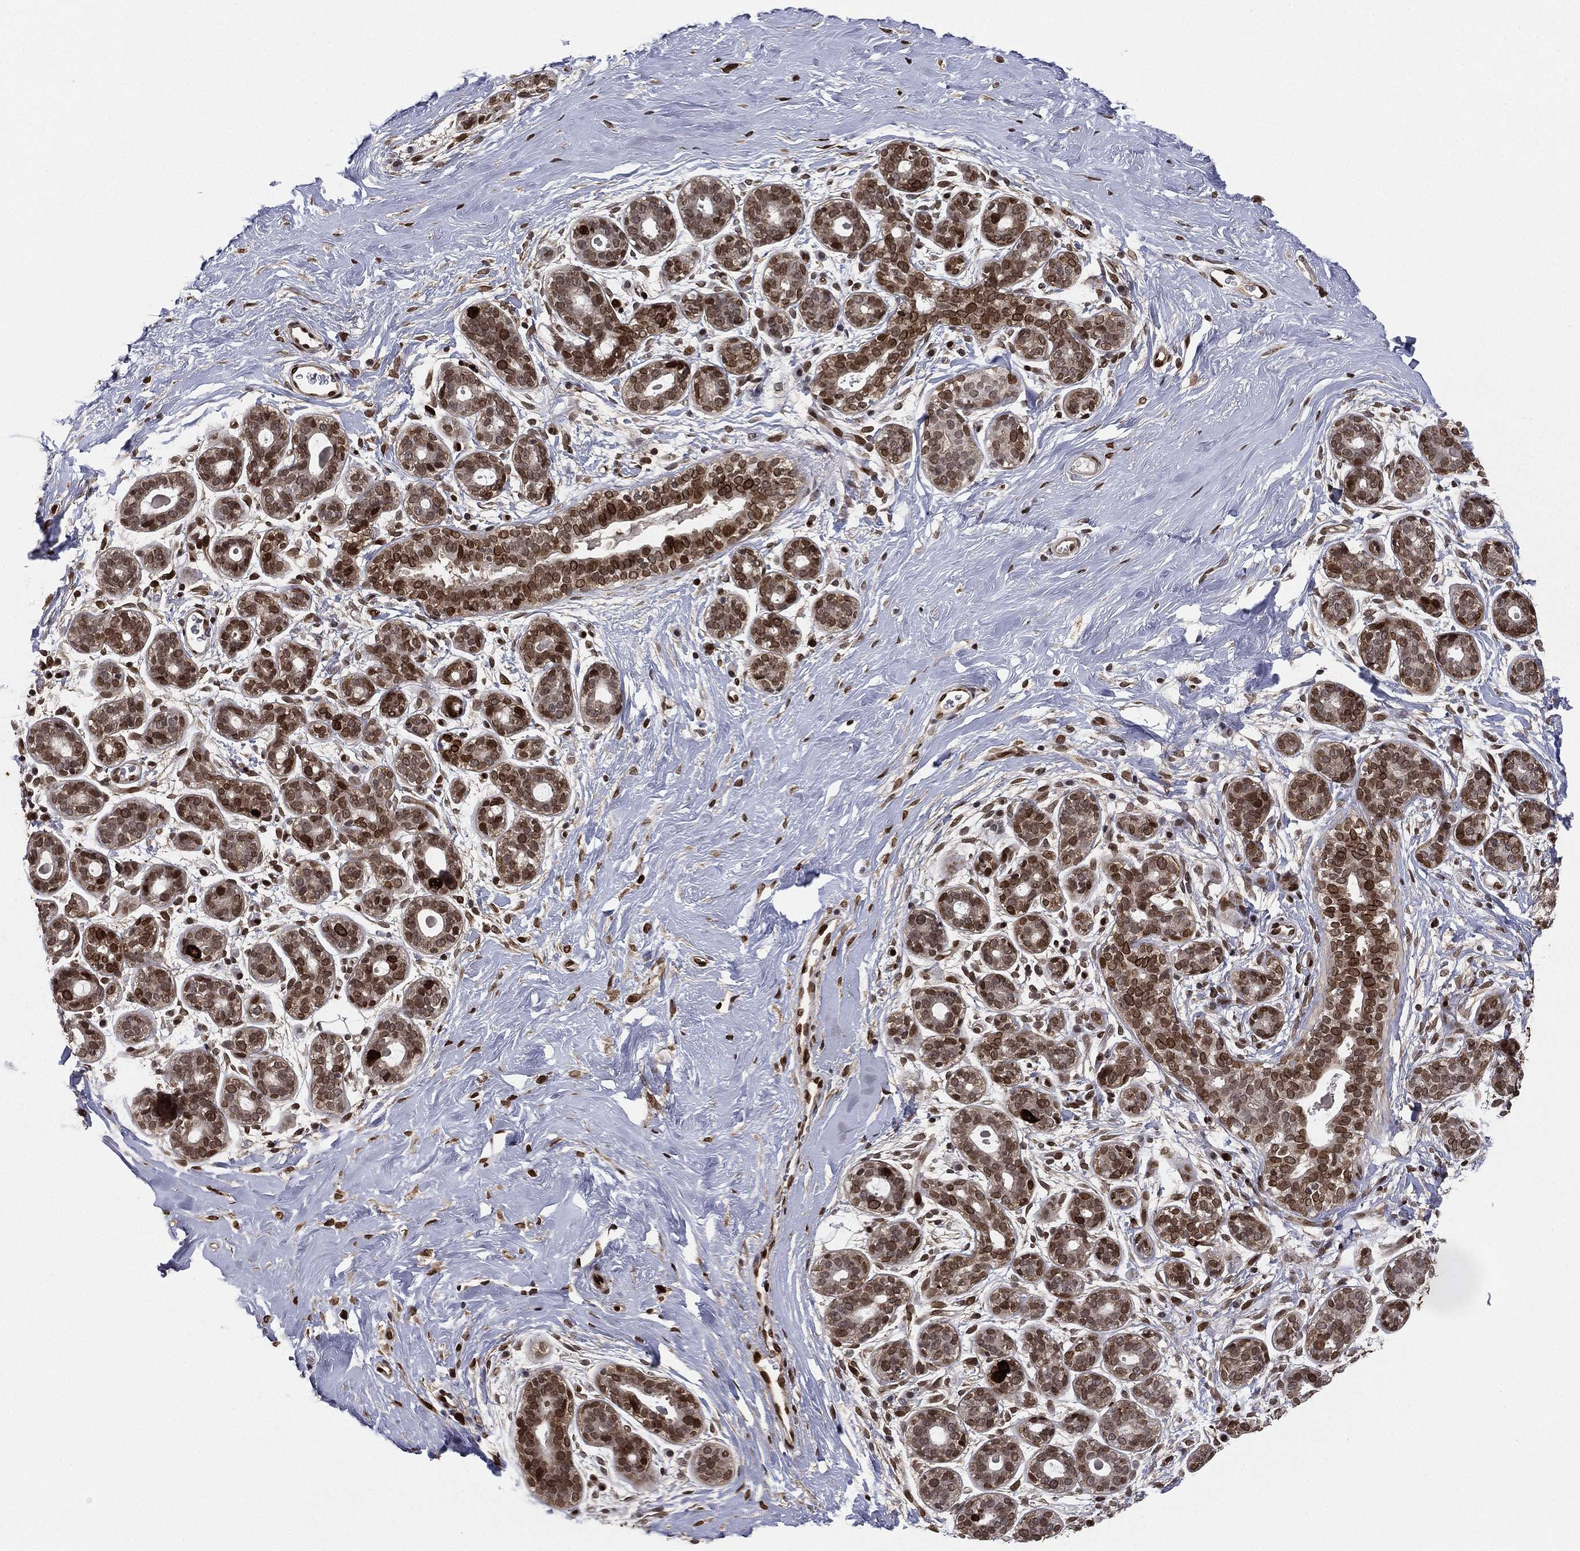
{"staining": {"intensity": "moderate", "quantity": ">75%", "location": "cytoplasmic/membranous,nuclear"}, "tissue": "breast", "cell_type": "Glandular cells", "image_type": "normal", "snomed": [{"axis": "morphology", "description": "Normal tissue, NOS"}, {"axis": "topography", "description": "Breast"}], "caption": "This is an image of immunohistochemistry staining of normal breast, which shows moderate staining in the cytoplasmic/membranous,nuclear of glandular cells.", "gene": "LMNB1", "patient": {"sex": "female", "age": 43}}